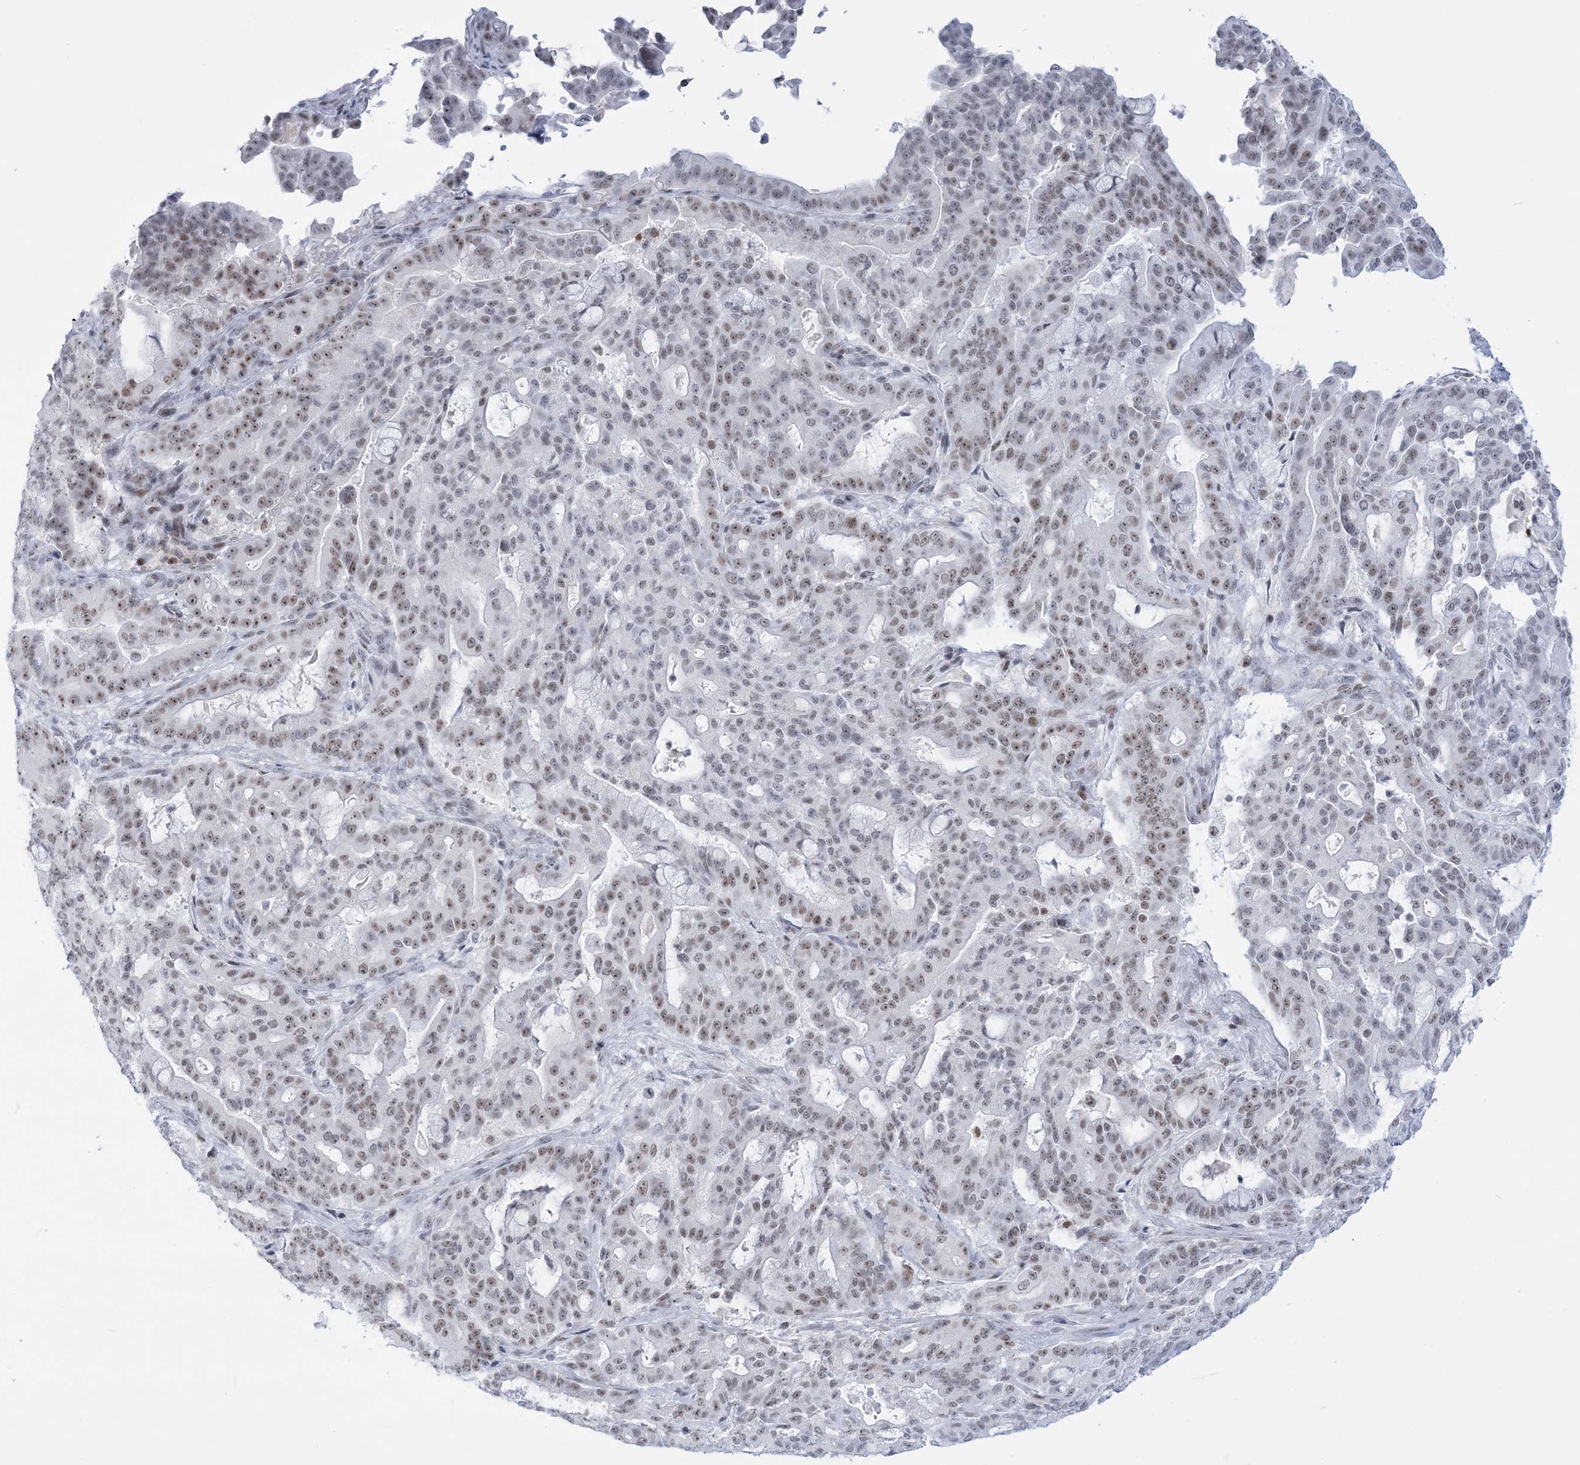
{"staining": {"intensity": "weak", "quantity": "25%-75%", "location": "nuclear"}, "tissue": "pancreatic cancer", "cell_type": "Tumor cells", "image_type": "cancer", "snomed": [{"axis": "morphology", "description": "Adenocarcinoma, NOS"}, {"axis": "topography", "description": "Pancreas"}], "caption": "IHC (DAB) staining of adenocarcinoma (pancreatic) displays weak nuclear protein staining in about 25%-75% of tumor cells.", "gene": "DDX21", "patient": {"sex": "male", "age": 63}}